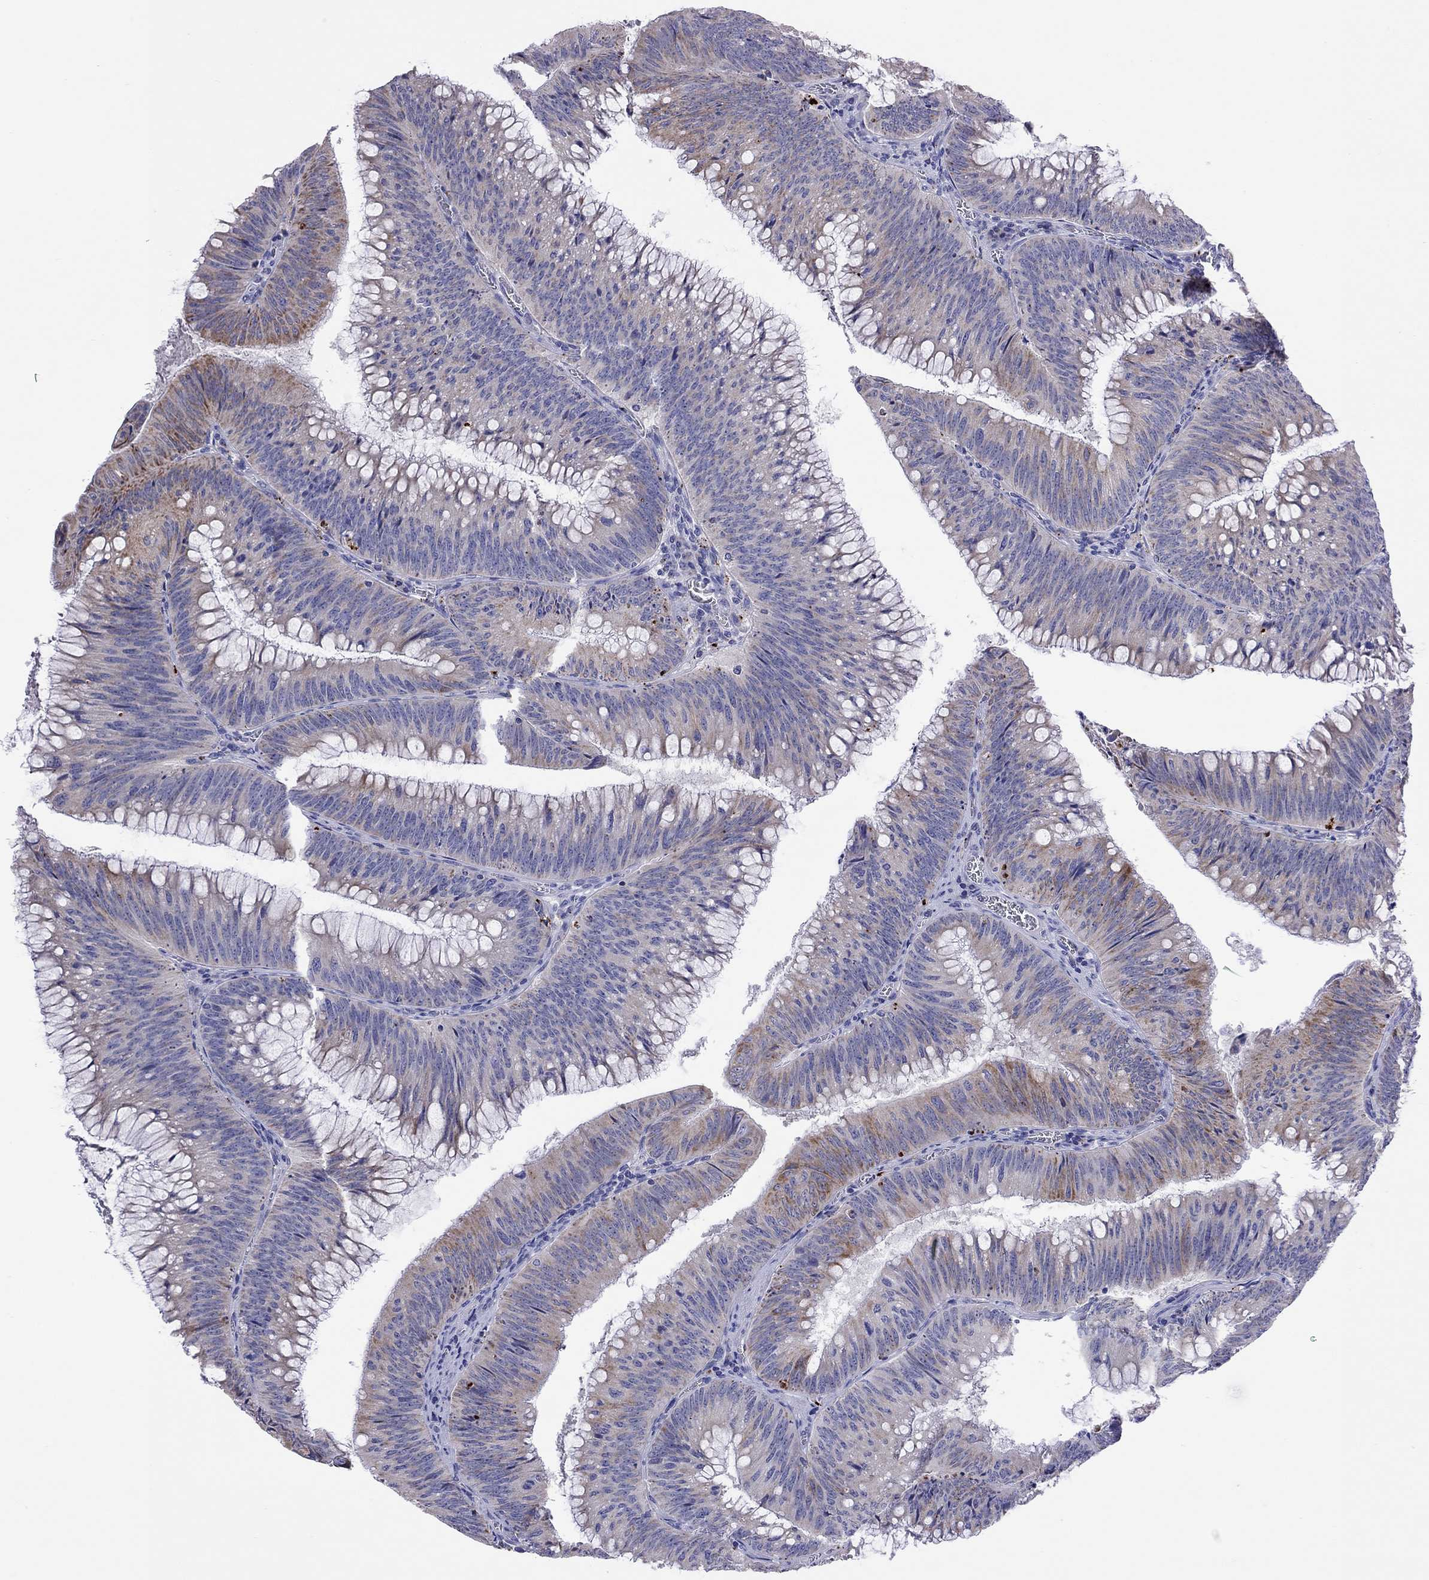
{"staining": {"intensity": "weak", "quantity": "<25%", "location": "cytoplasmic/membranous"}, "tissue": "colorectal cancer", "cell_type": "Tumor cells", "image_type": "cancer", "snomed": [{"axis": "morphology", "description": "Adenocarcinoma, NOS"}, {"axis": "topography", "description": "Rectum"}], "caption": "Histopathology image shows no significant protein positivity in tumor cells of colorectal adenocarcinoma.", "gene": "COL9A1", "patient": {"sex": "female", "age": 72}}